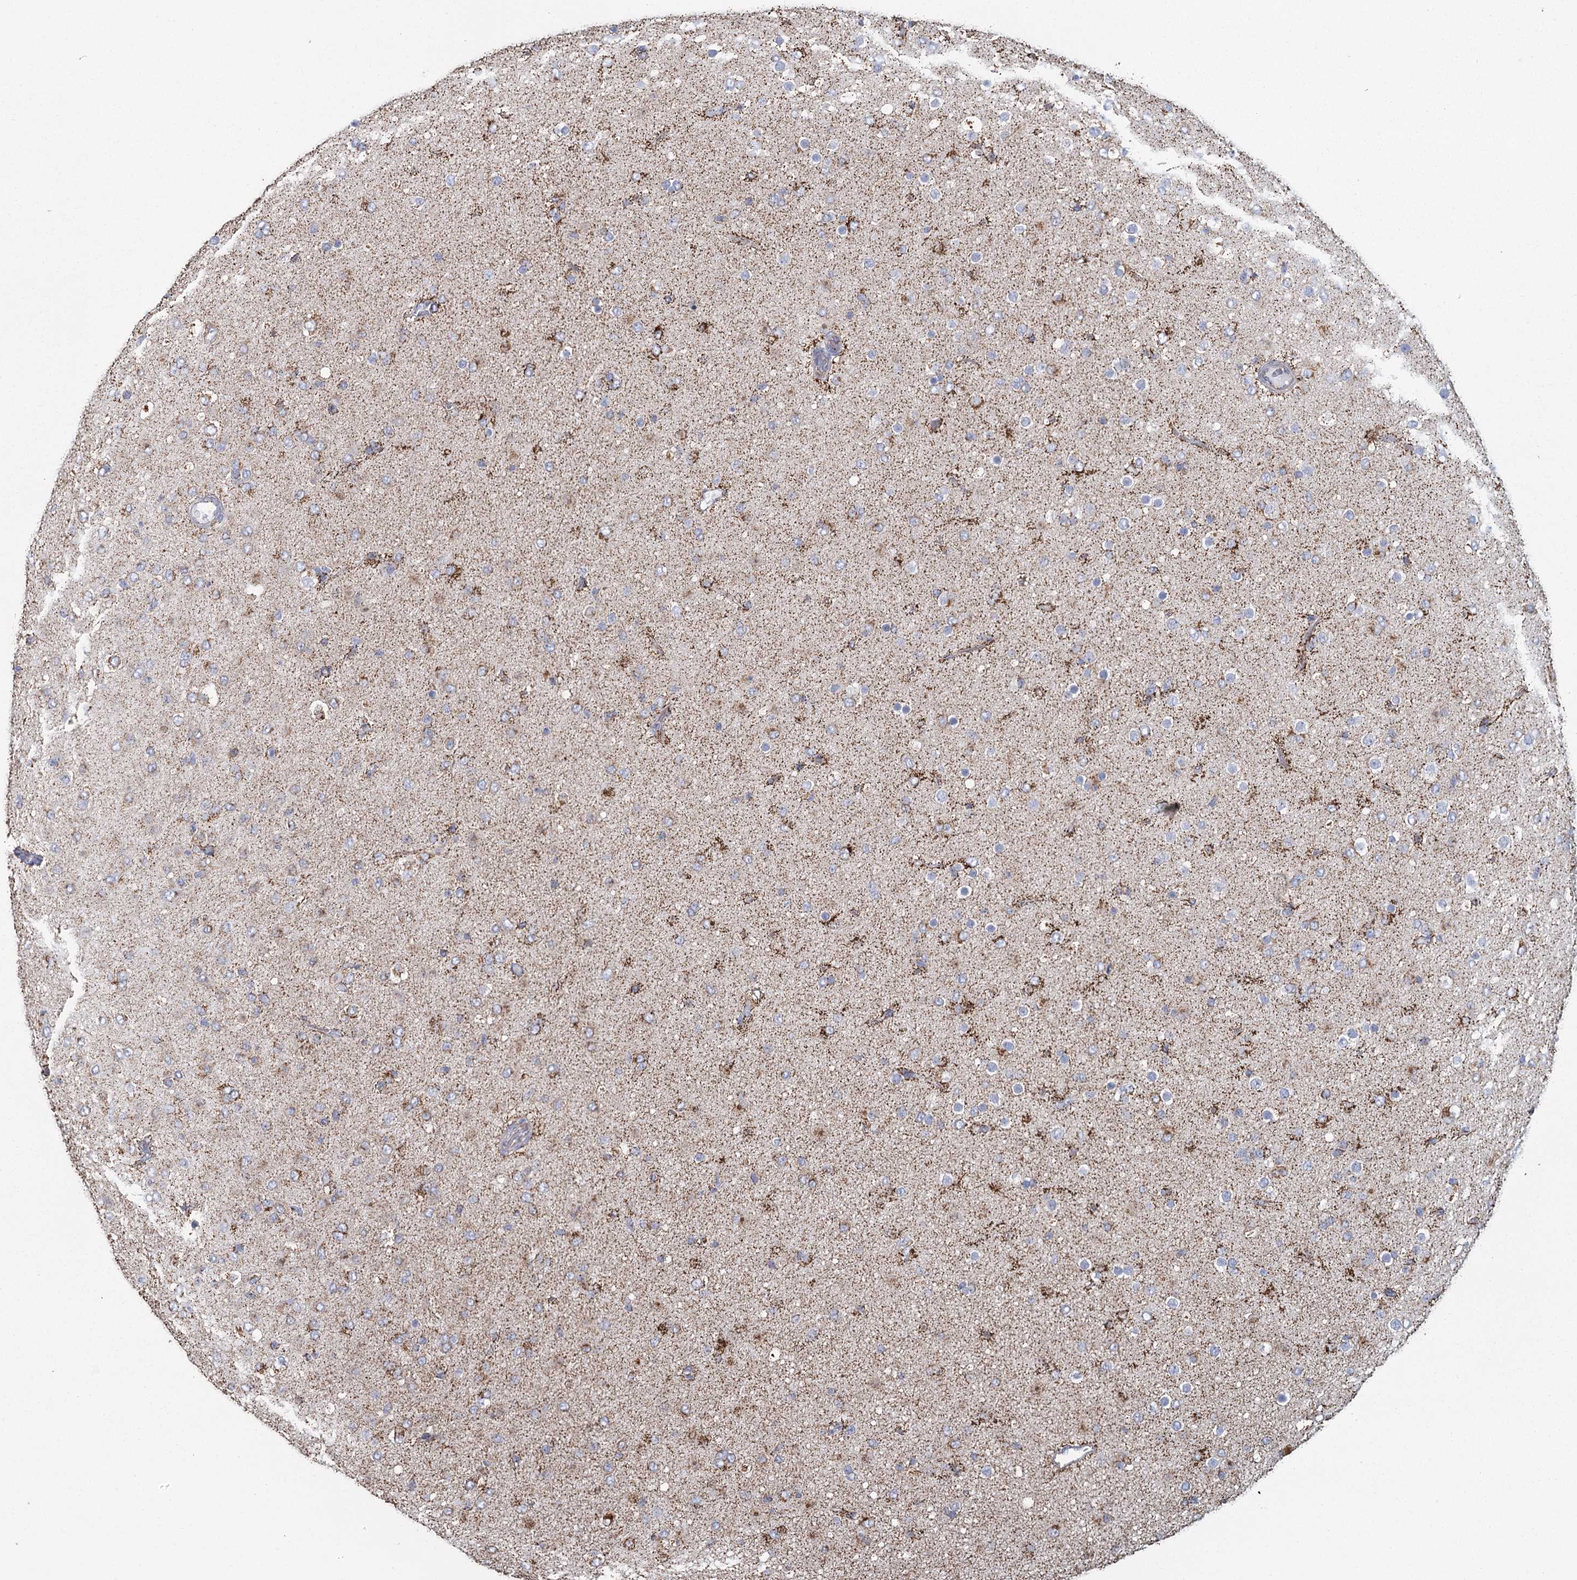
{"staining": {"intensity": "negative", "quantity": "none", "location": "none"}, "tissue": "glioma", "cell_type": "Tumor cells", "image_type": "cancer", "snomed": [{"axis": "morphology", "description": "Glioma, malignant, Low grade"}, {"axis": "topography", "description": "Brain"}], "caption": "The immunohistochemistry micrograph has no significant positivity in tumor cells of low-grade glioma (malignant) tissue. Nuclei are stained in blue.", "gene": "MRPL44", "patient": {"sex": "male", "age": 65}}